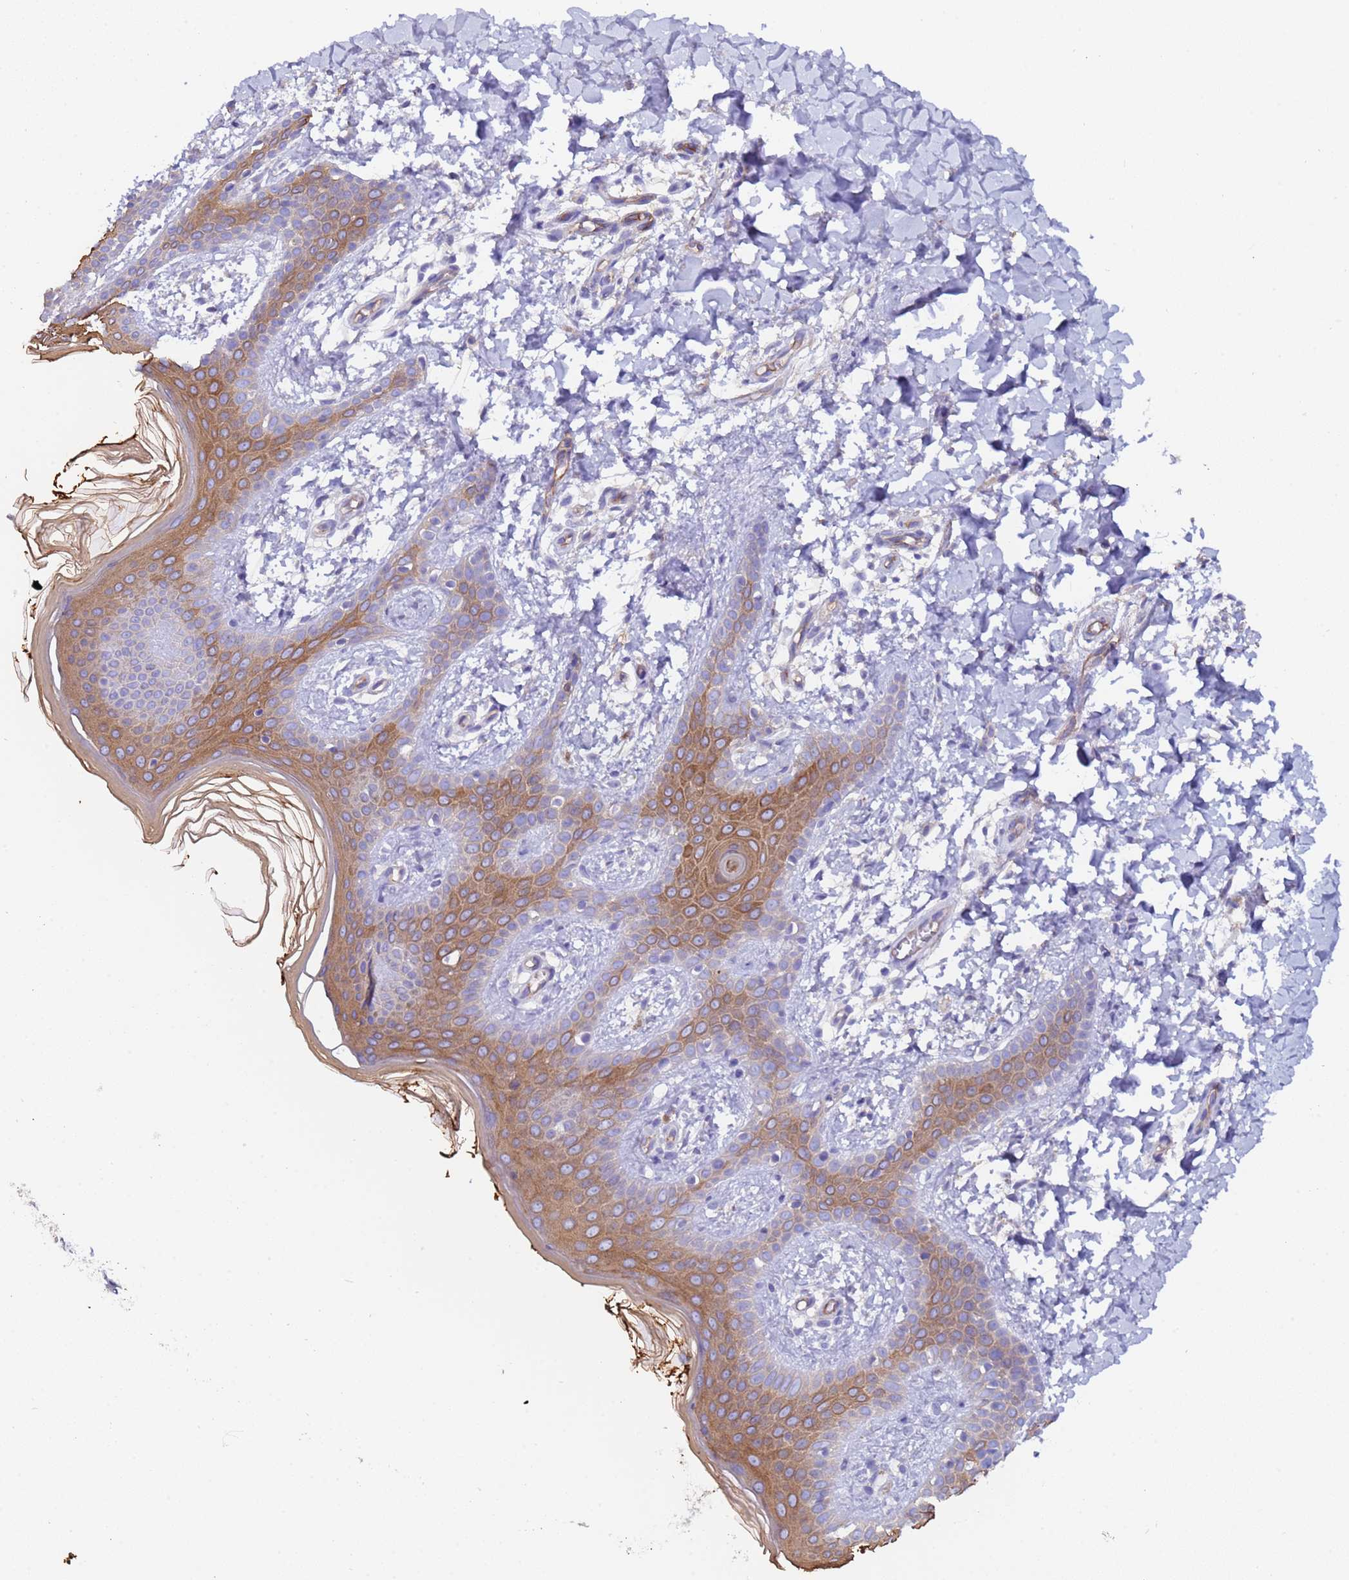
{"staining": {"intensity": "negative", "quantity": "none", "location": "none"}, "tissue": "skin", "cell_type": "Fibroblasts", "image_type": "normal", "snomed": [{"axis": "morphology", "description": "Normal tissue, NOS"}, {"axis": "topography", "description": "Skin"}], "caption": "The image exhibits no significant positivity in fibroblasts of skin.", "gene": "ZNF248", "patient": {"sex": "male", "age": 36}}